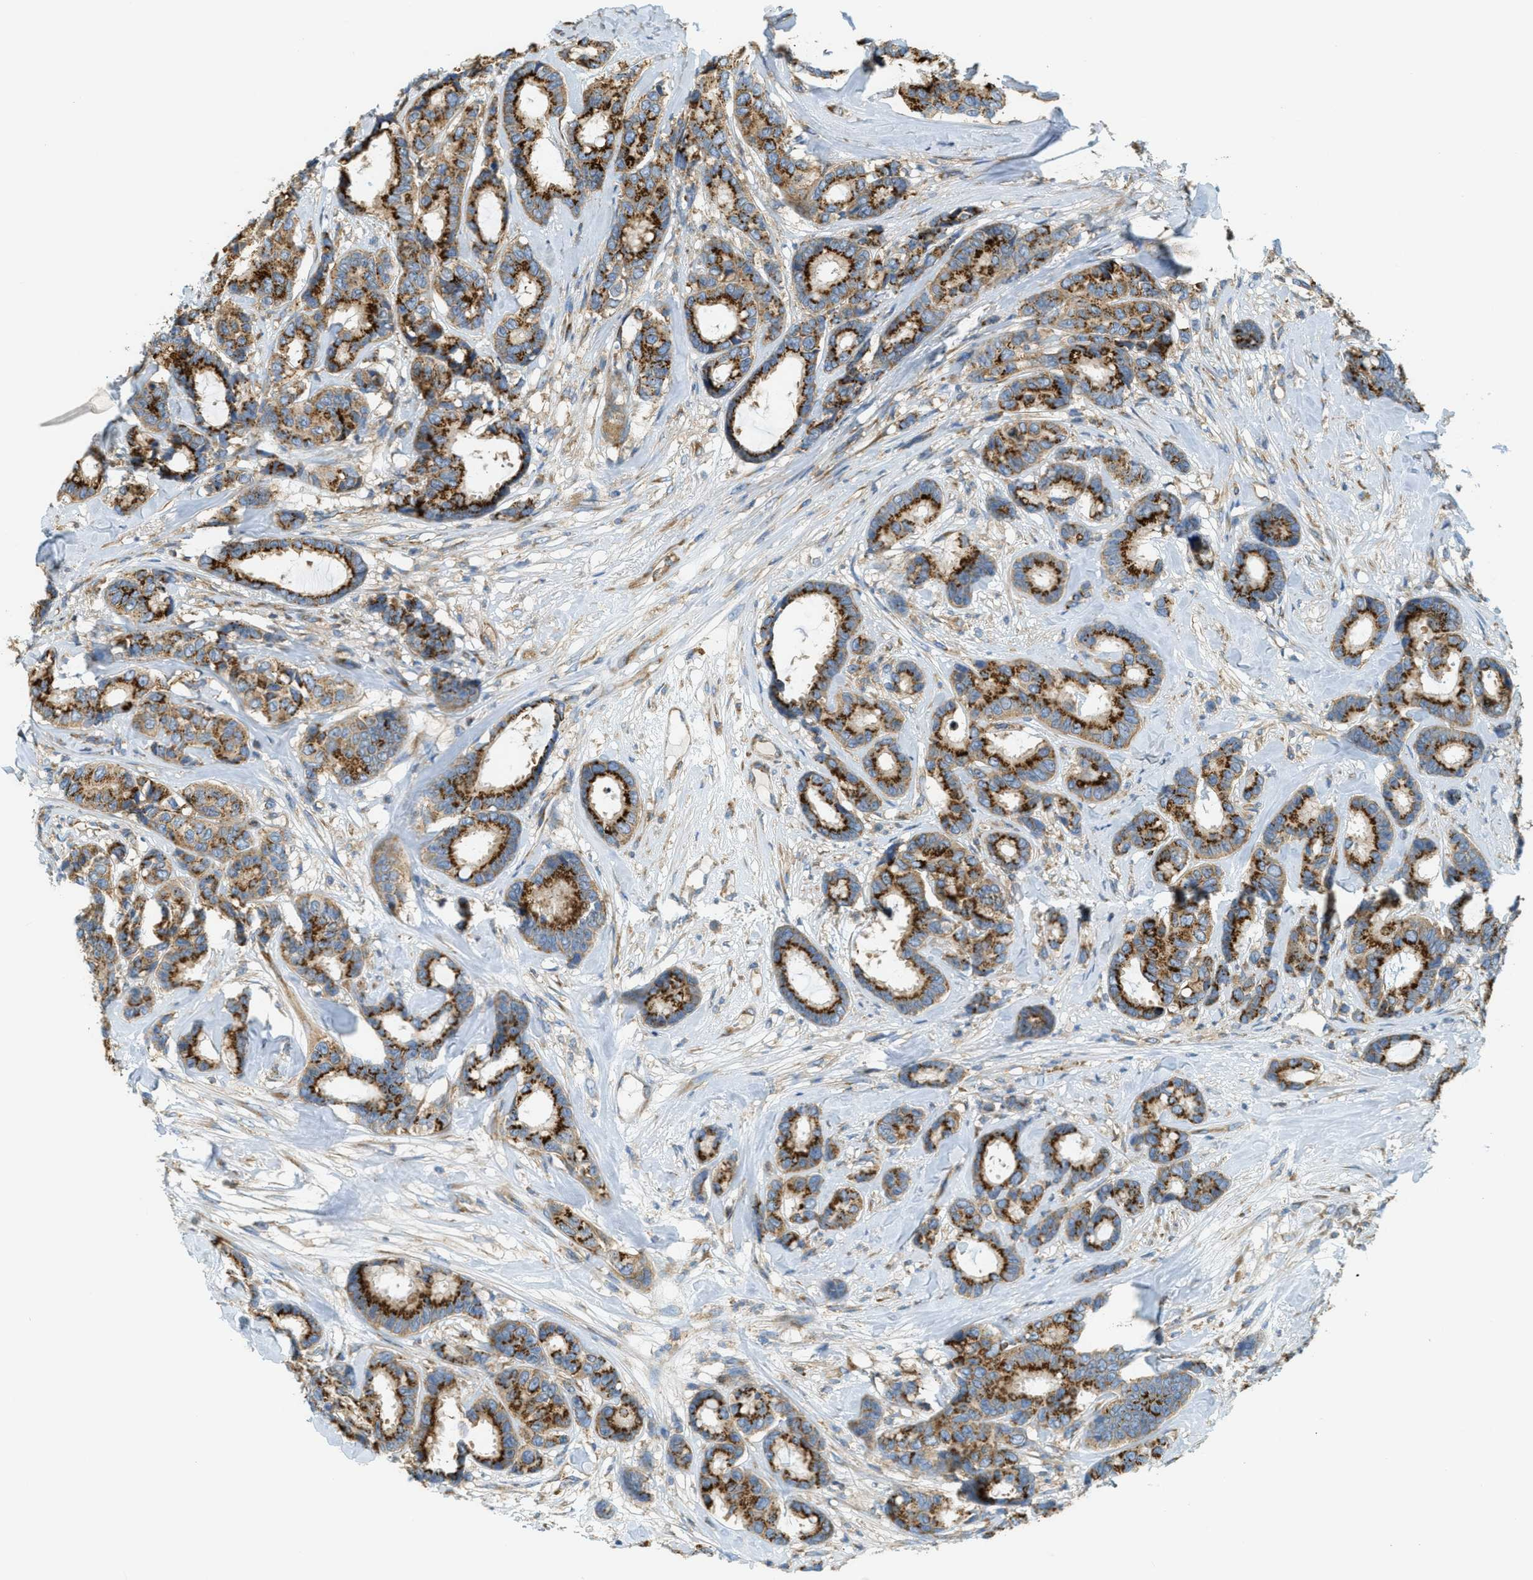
{"staining": {"intensity": "strong", "quantity": "25%-75%", "location": "cytoplasmic/membranous"}, "tissue": "breast cancer", "cell_type": "Tumor cells", "image_type": "cancer", "snomed": [{"axis": "morphology", "description": "Duct carcinoma"}, {"axis": "topography", "description": "Breast"}], "caption": "Protein staining of breast intraductal carcinoma tissue demonstrates strong cytoplasmic/membranous staining in approximately 25%-75% of tumor cells.", "gene": "ABCF1", "patient": {"sex": "female", "age": 87}}